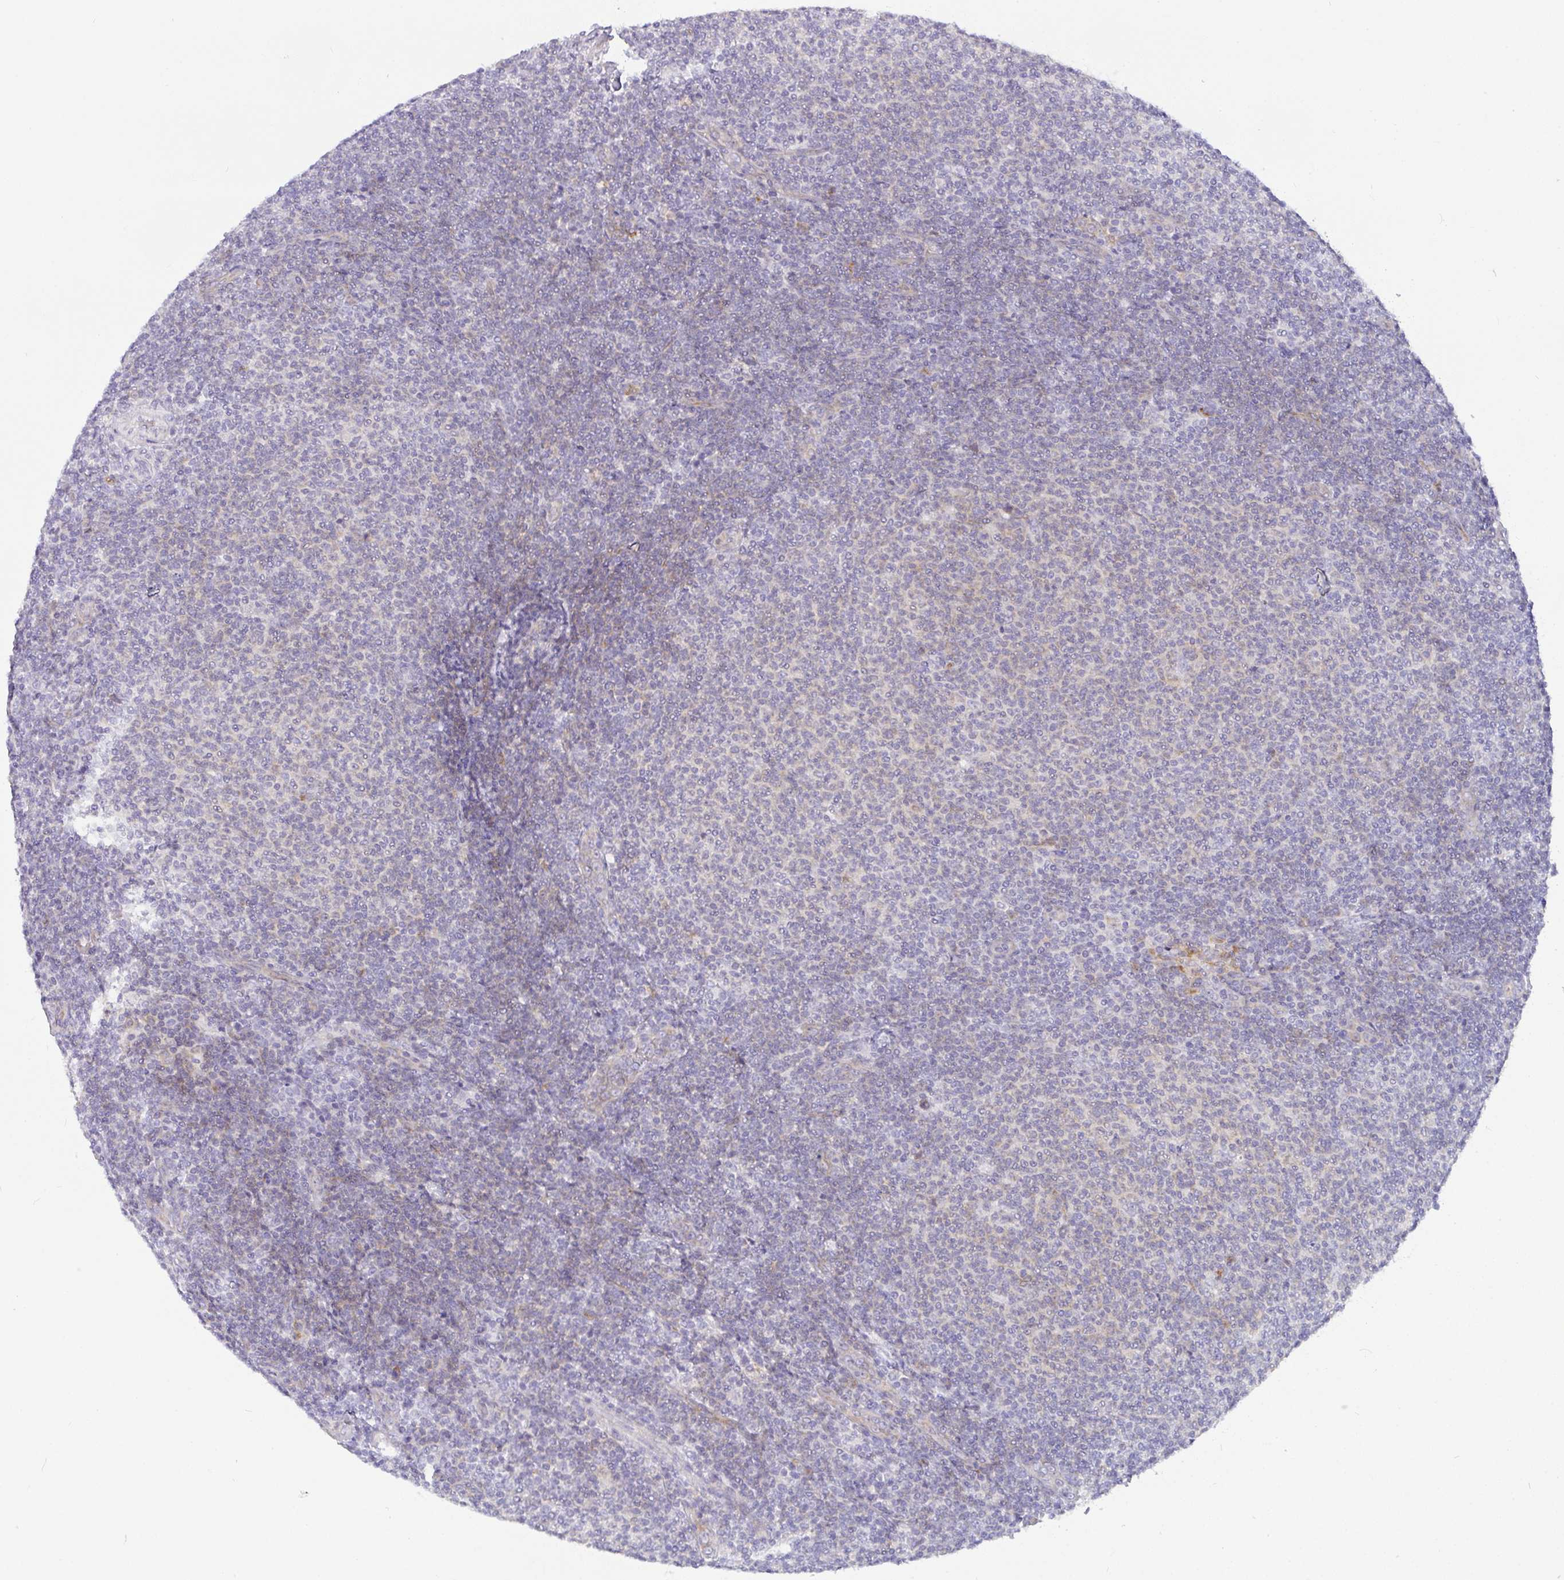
{"staining": {"intensity": "negative", "quantity": "none", "location": "none"}, "tissue": "lymphoma", "cell_type": "Tumor cells", "image_type": "cancer", "snomed": [{"axis": "morphology", "description": "Malignant lymphoma, non-Hodgkin's type, Low grade"}, {"axis": "topography", "description": "Lymph node"}], "caption": "Lymphoma stained for a protein using IHC displays no positivity tumor cells.", "gene": "LIPE", "patient": {"sex": "male", "age": 66}}